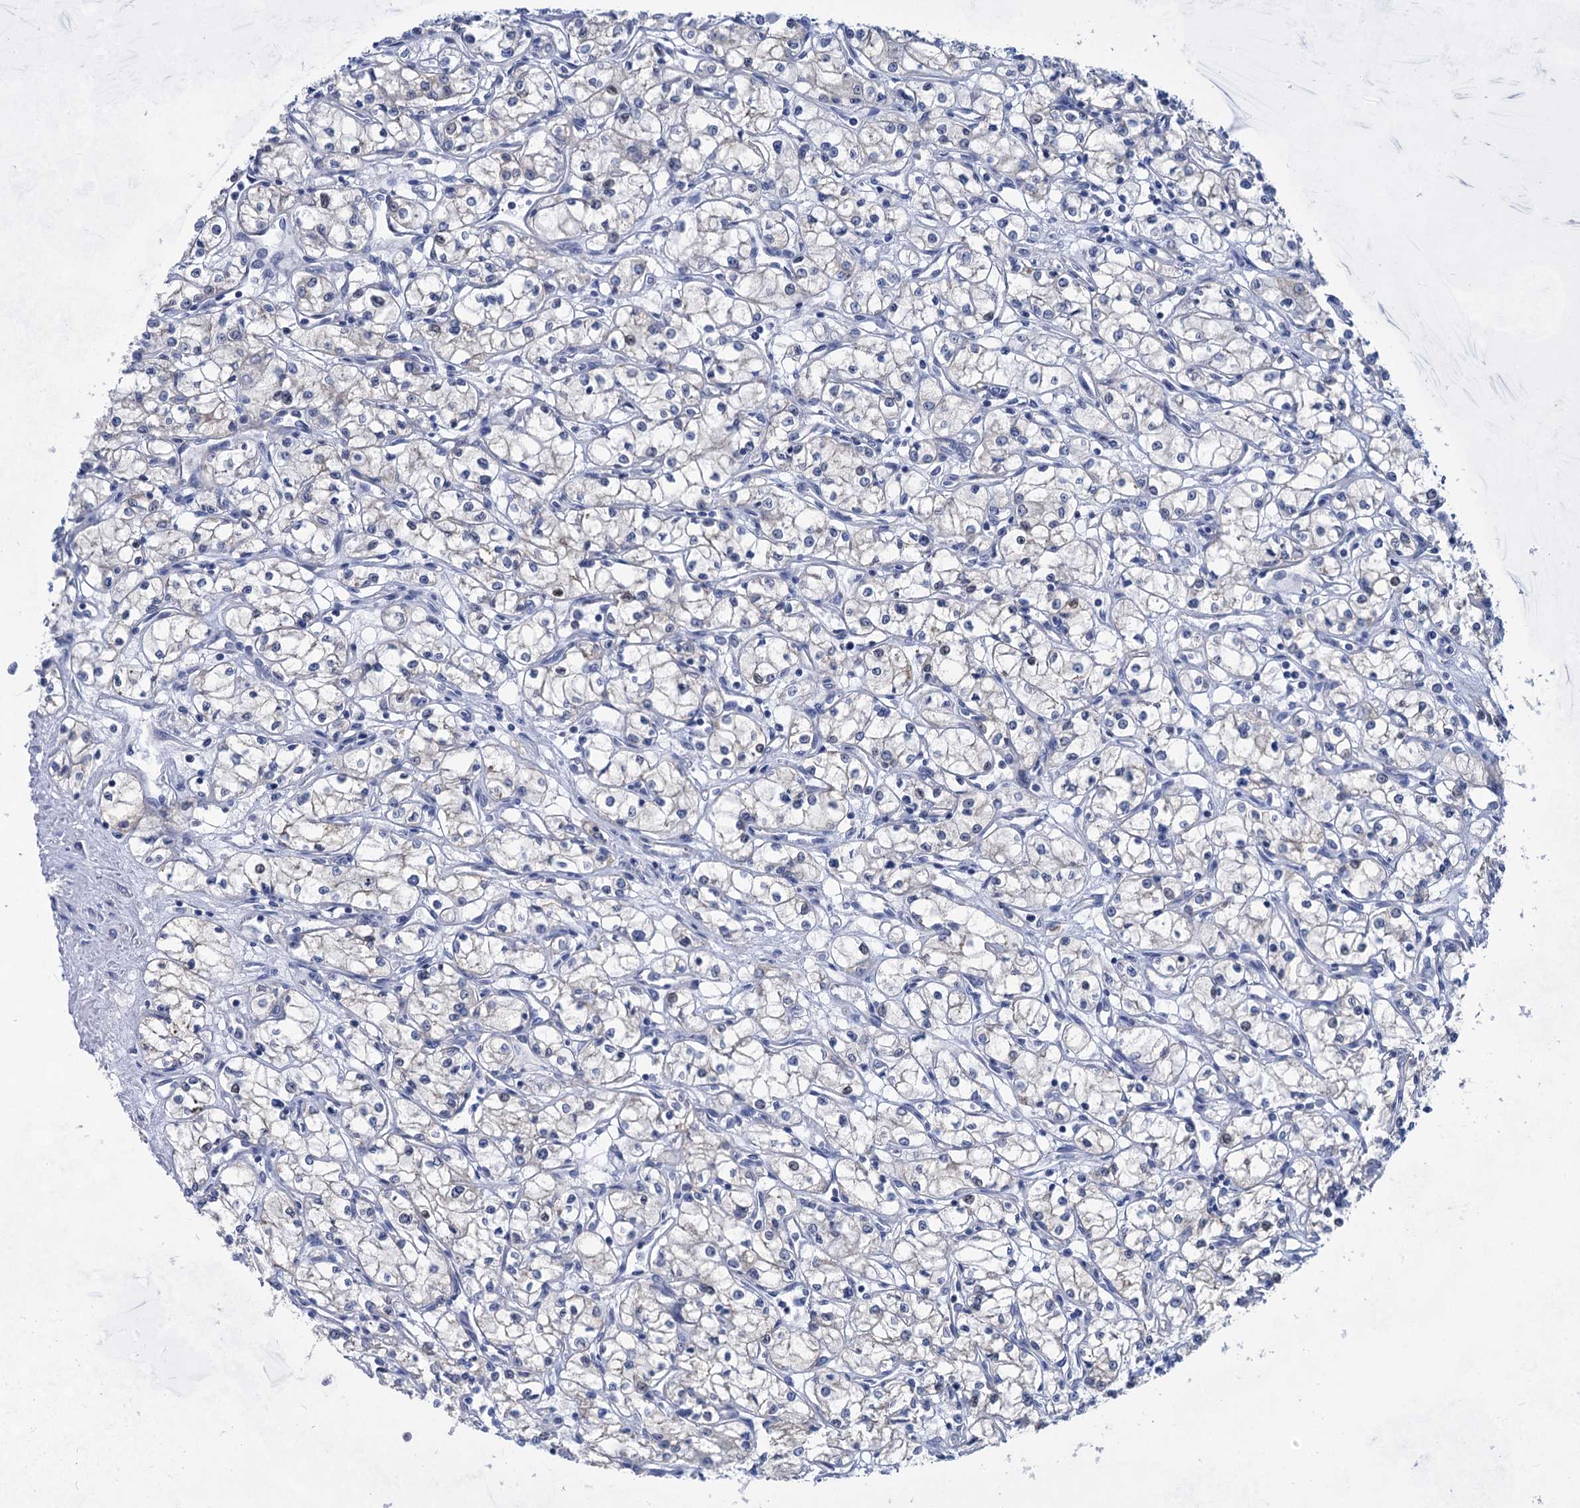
{"staining": {"intensity": "negative", "quantity": "none", "location": "none"}, "tissue": "renal cancer", "cell_type": "Tumor cells", "image_type": "cancer", "snomed": [{"axis": "morphology", "description": "Adenocarcinoma, NOS"}, {"axis": "topography", "description": "Kidney"}], "caption": "Immunohistochemistry image of neoplastic tissue: renal cancer stained with DAB (3,3'-diaminobenzidine) shows no significant protein staining in tumor cells.", "gene": "TTC17", "patient": {"sex": "male", "age": 59}}